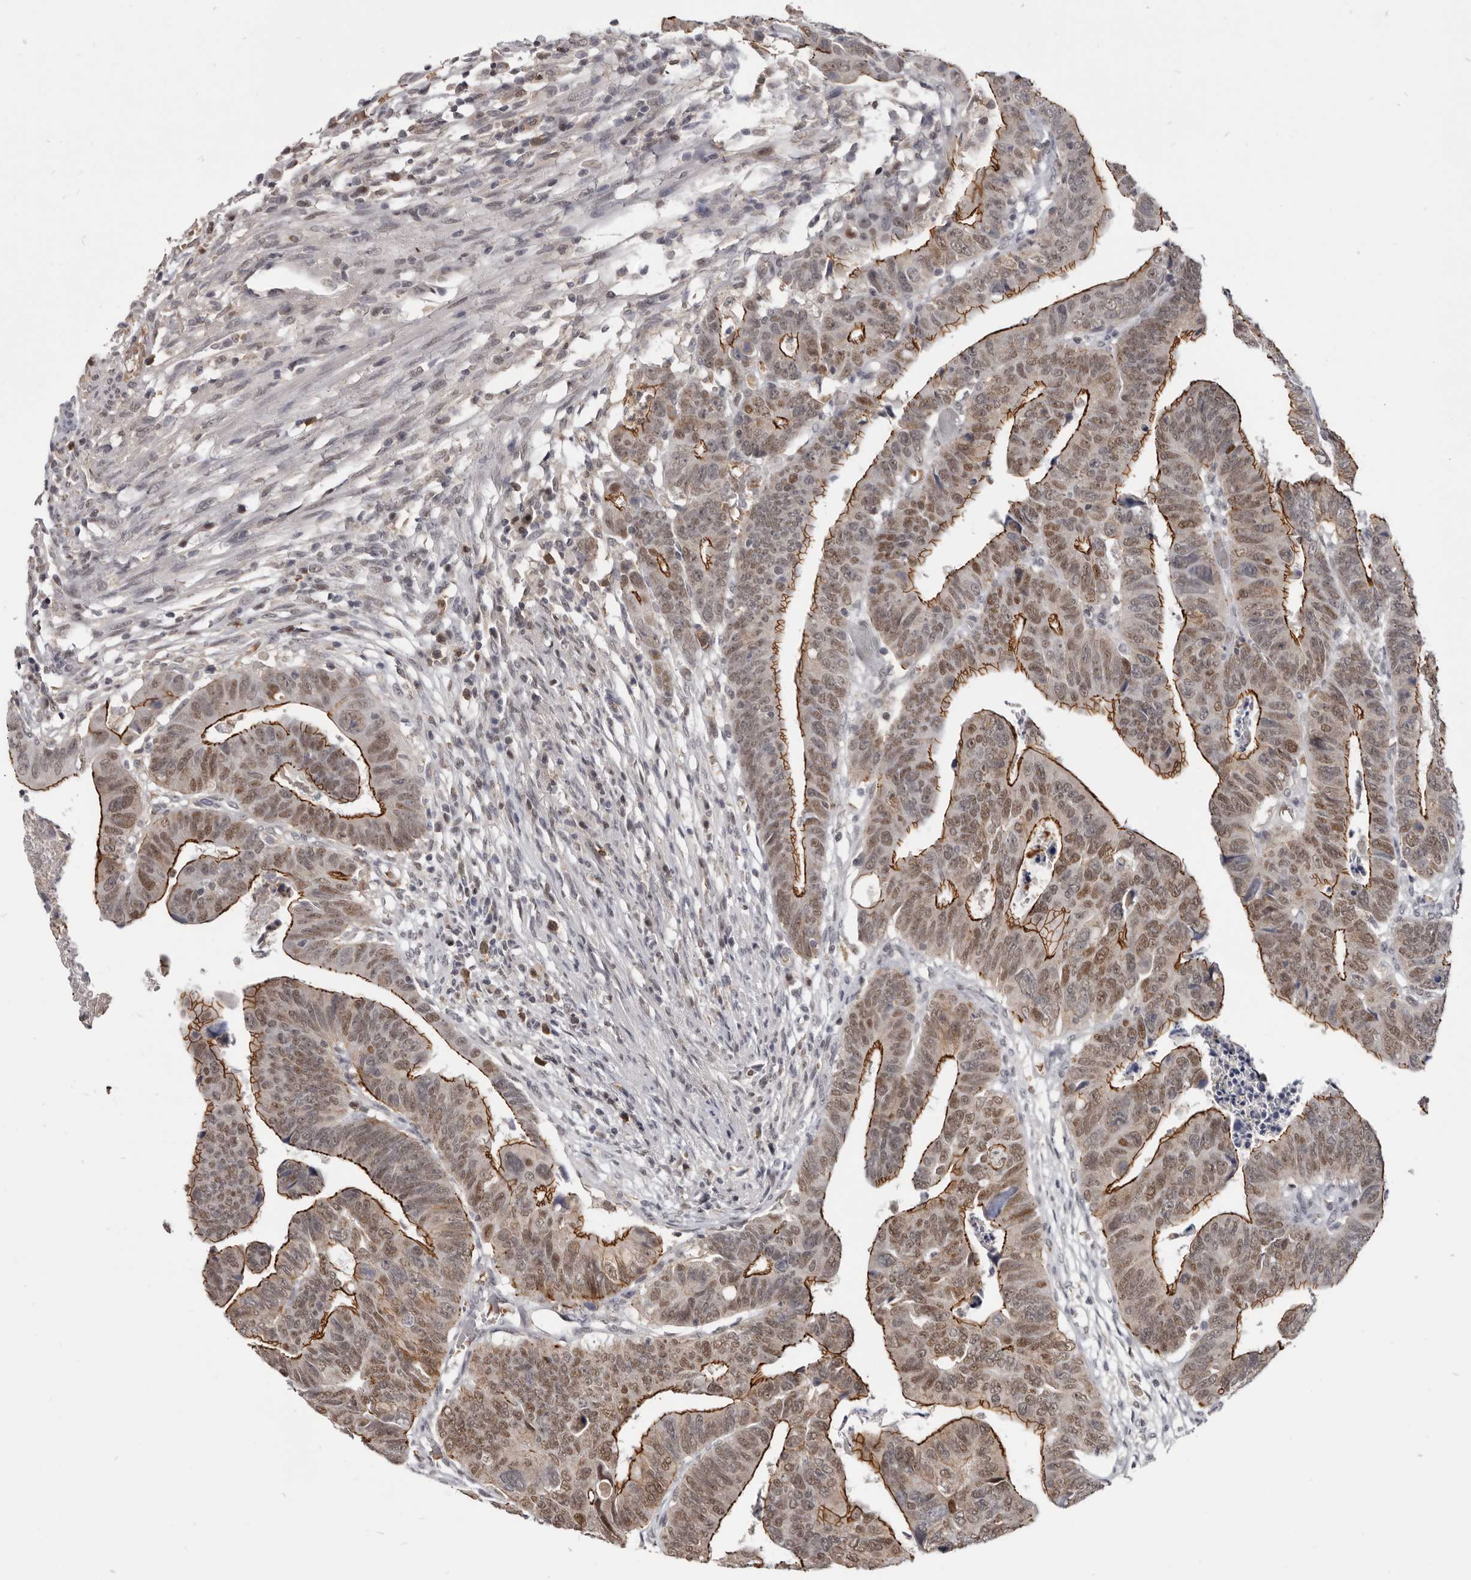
{"staining": {"intensity": "moderate", "quantity": ">75%", "location": "cytoplasmic/membranous,nuclear"}, "tissue": "colorectal cancer", "cell_type": "Tumor cells", "image_type": "cancer", "snomed": [{"axis": "morphology", "description": "Adenocarcinoma, NOS"}, {"axis": "topography", "description": "Rectum"}], "caption": "IHC image of colorectal adenocarcinoma stained for a protein (brown), which exhibits medium levels of moderate cytoplasmic/membranous and nuclear expression in about >75% of tumor cells.", "gene": "CGN", "patient": {"sex": "female", "age": 65}}